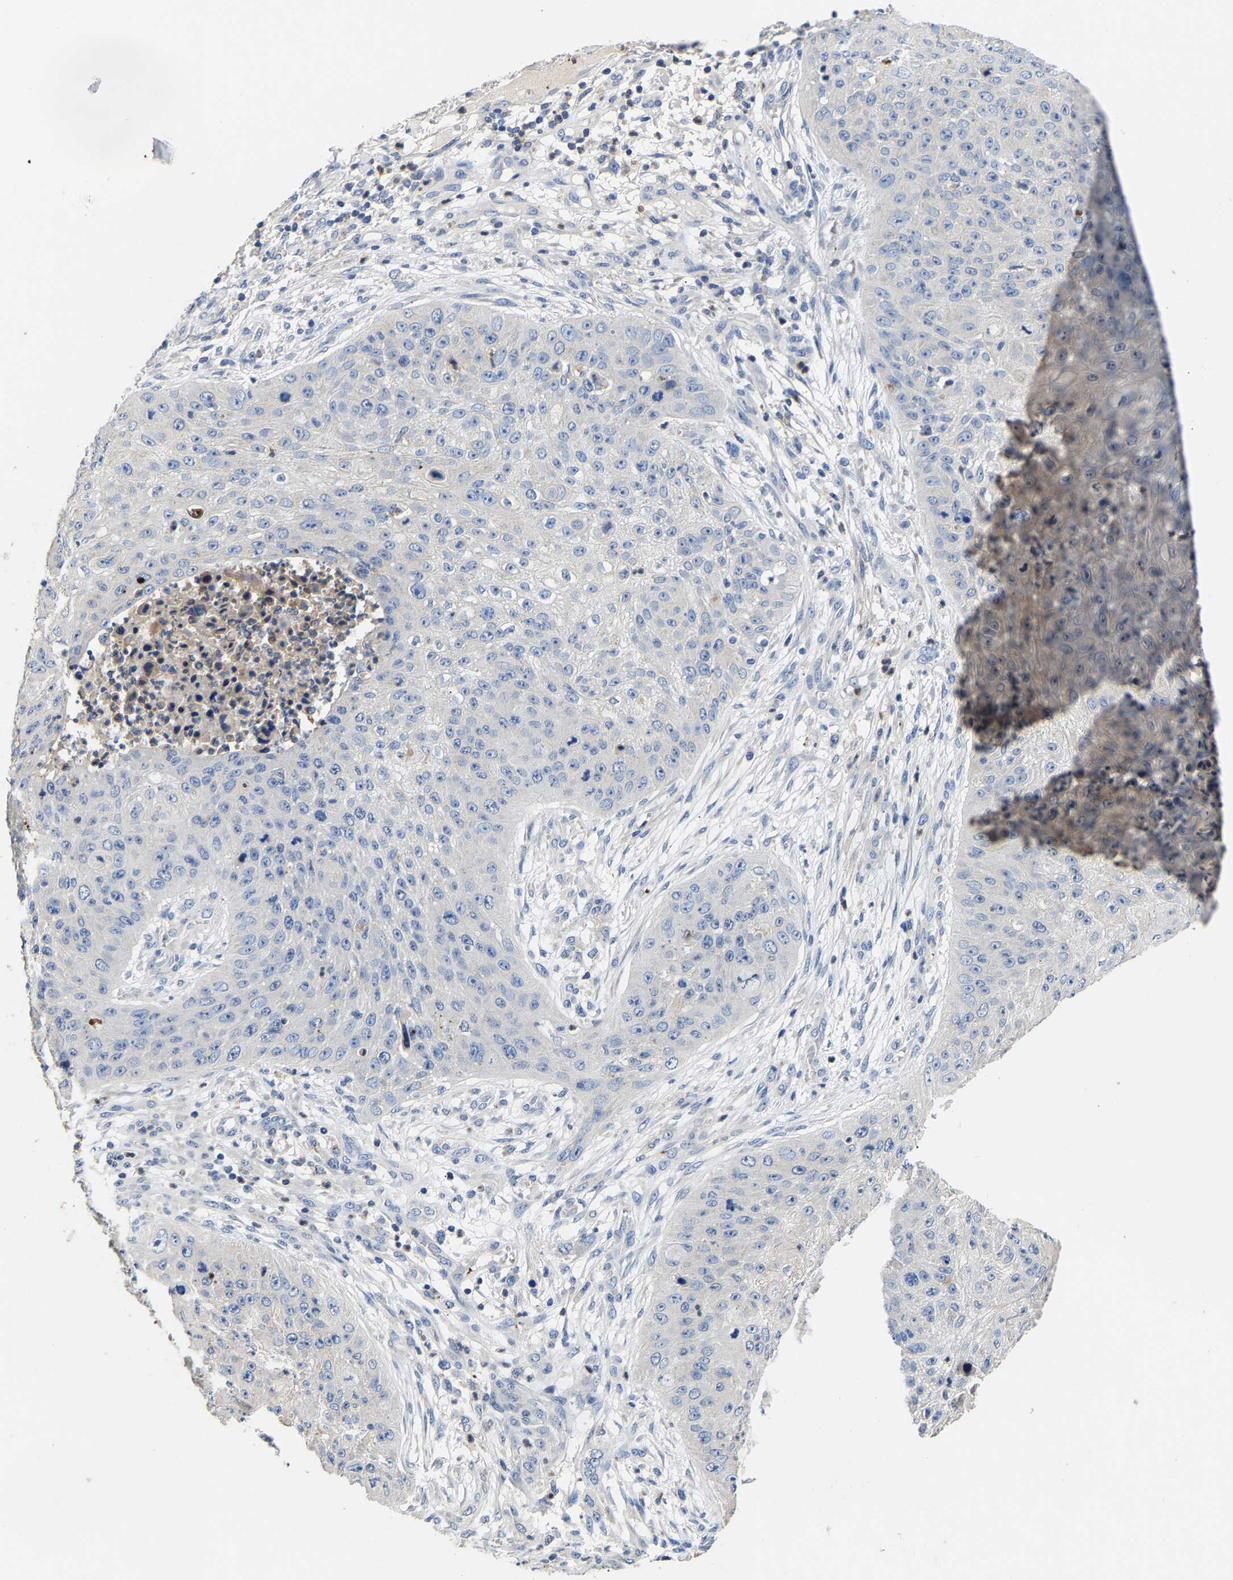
{"staining": {"intensity": "negative", "quantity": "none", "location": "none"}, "tissue": "skin cancer", "cell_type": "Tumor cells", "image_type": "cancer", "snomed": [{"axis": "morphology", "description": "Squamous cell carcinoma, NOS"}, {"axis": "topography", "description": "Skin"}], "caption": "The IHC histopathology image has no significant positivity in tumor cells of squamous cell carcinoma (skin) tissue. The staining was performed using DAB to visualize the protein expression in brown, while the nuclei were stained in blue with hematoxylin (Magnification: 20x).", "gene": "CCDC171", "patient": {"sex": "female", "age": 80}}